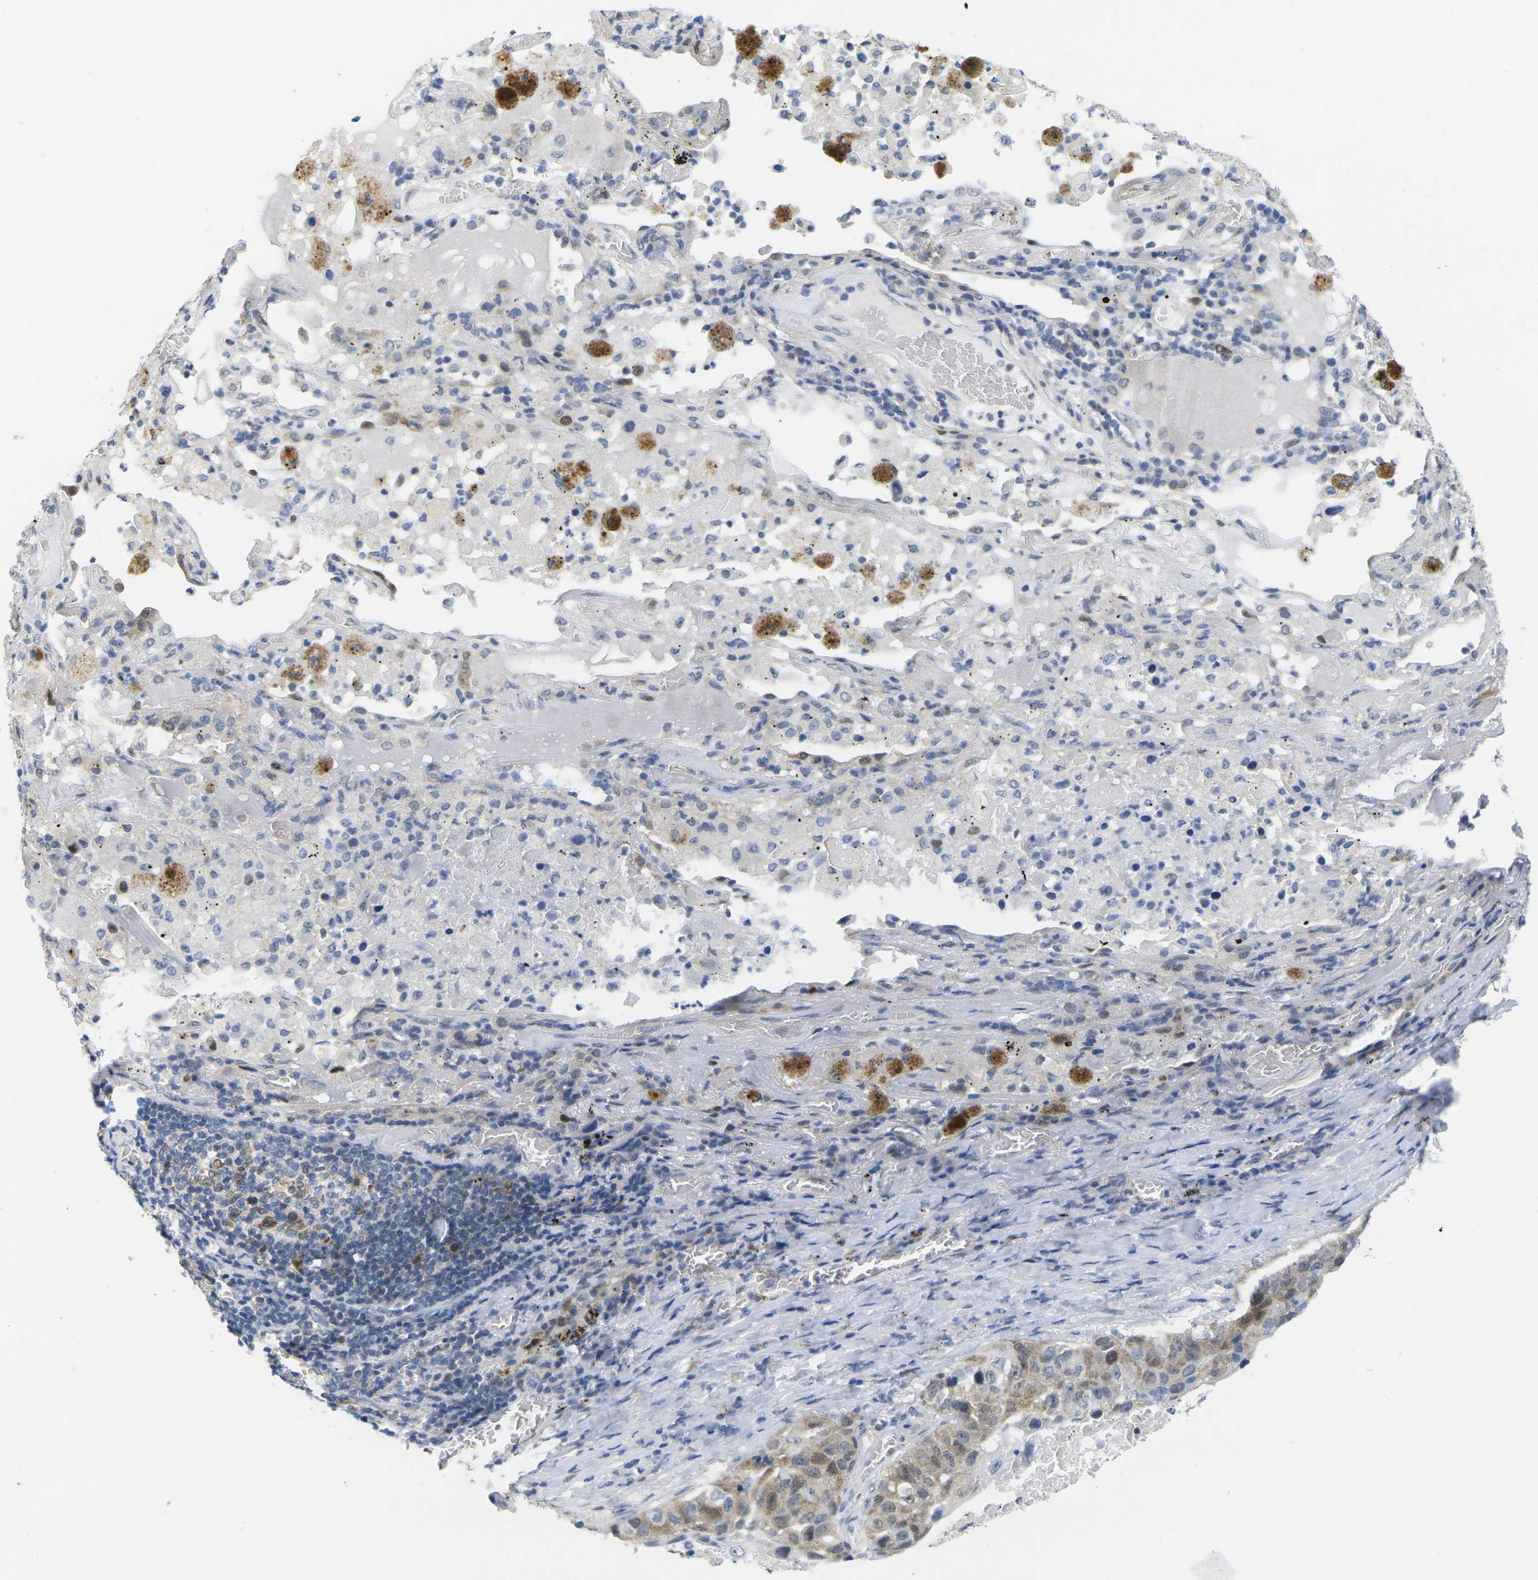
{"staining": {"intensity": "moderate", "quantity": "25%-75%", "location": "cytoplasmic/membranous,nuclear"}, "tissue": "lung cancer", "cell_type": "Tumor cells", "image_type": "cancer", "snomed": [{"axis": "morphology", "description": "Squamous cell carcinoma, NOS"}, {"axis": "topography", "description": "Lung"}], "caption": "Squamous cell carcinoma (lung) stained for a protein (brown) reveals moderate cytoplasmic/membranous and nuclear positive positivity in approximately 25%-75% of tumor cells.", "gene": "CDK2", "patient": {"sex": "male", "age": 57}}